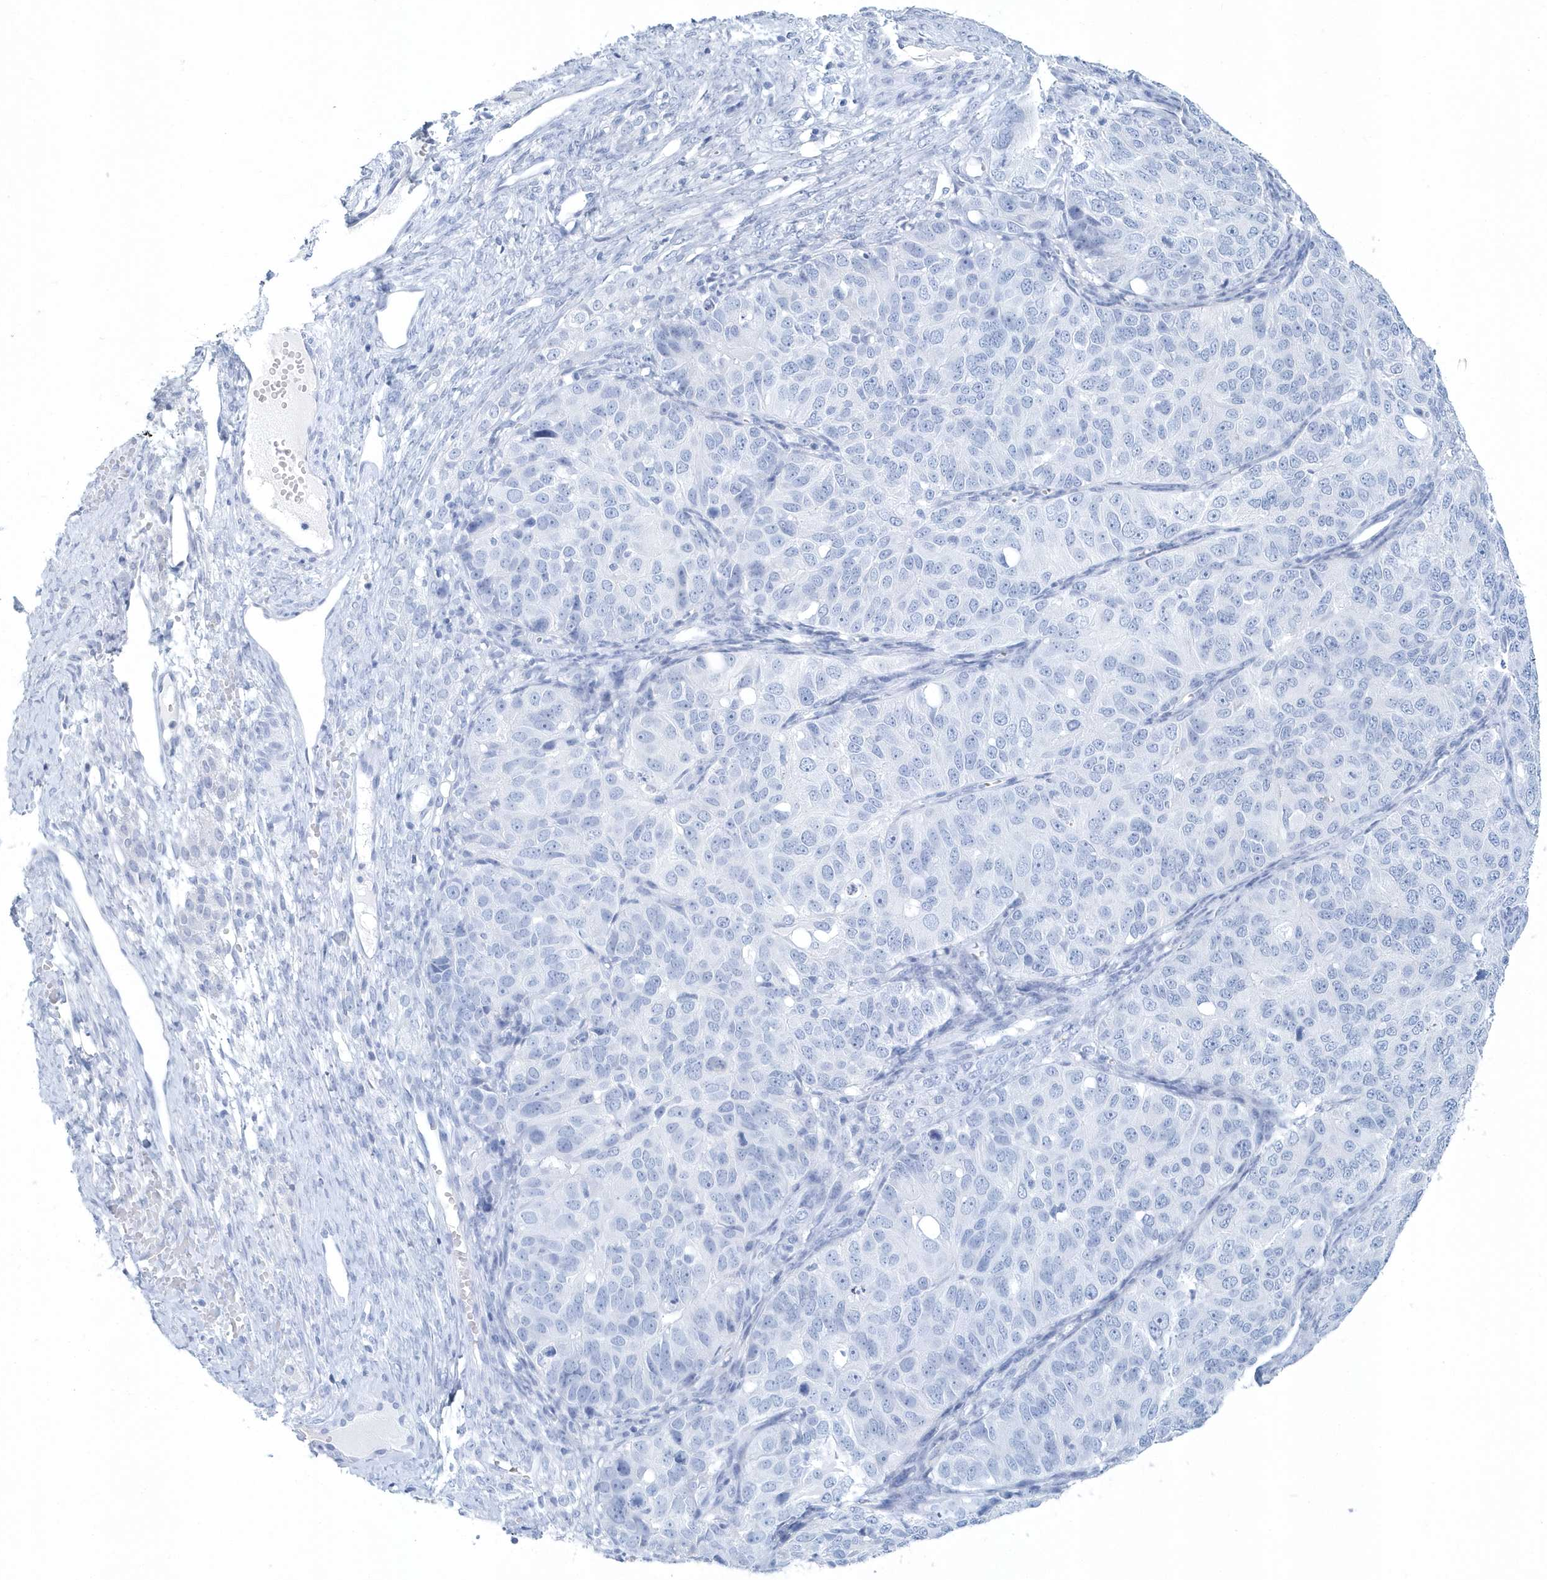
{"staining": {"intensity": "negative", "quantity": "none", "location": "none"}, "tissue": "ovarian cancer", "cell_type": "Tumor cells", "image_type": "cancer", "snomed": [{"axis": "morphology", "description": "Carcinoma, endometroid"}, {"axis": "topography", "description": "Ovary"}], "caption": "This is an immunohistochemistry micrograph of endometroid carcinoma (ovarian). There is no positivity in tumor cells.", "gene": "PTPRO", "patient": {"sex": "female", "age": 51}}